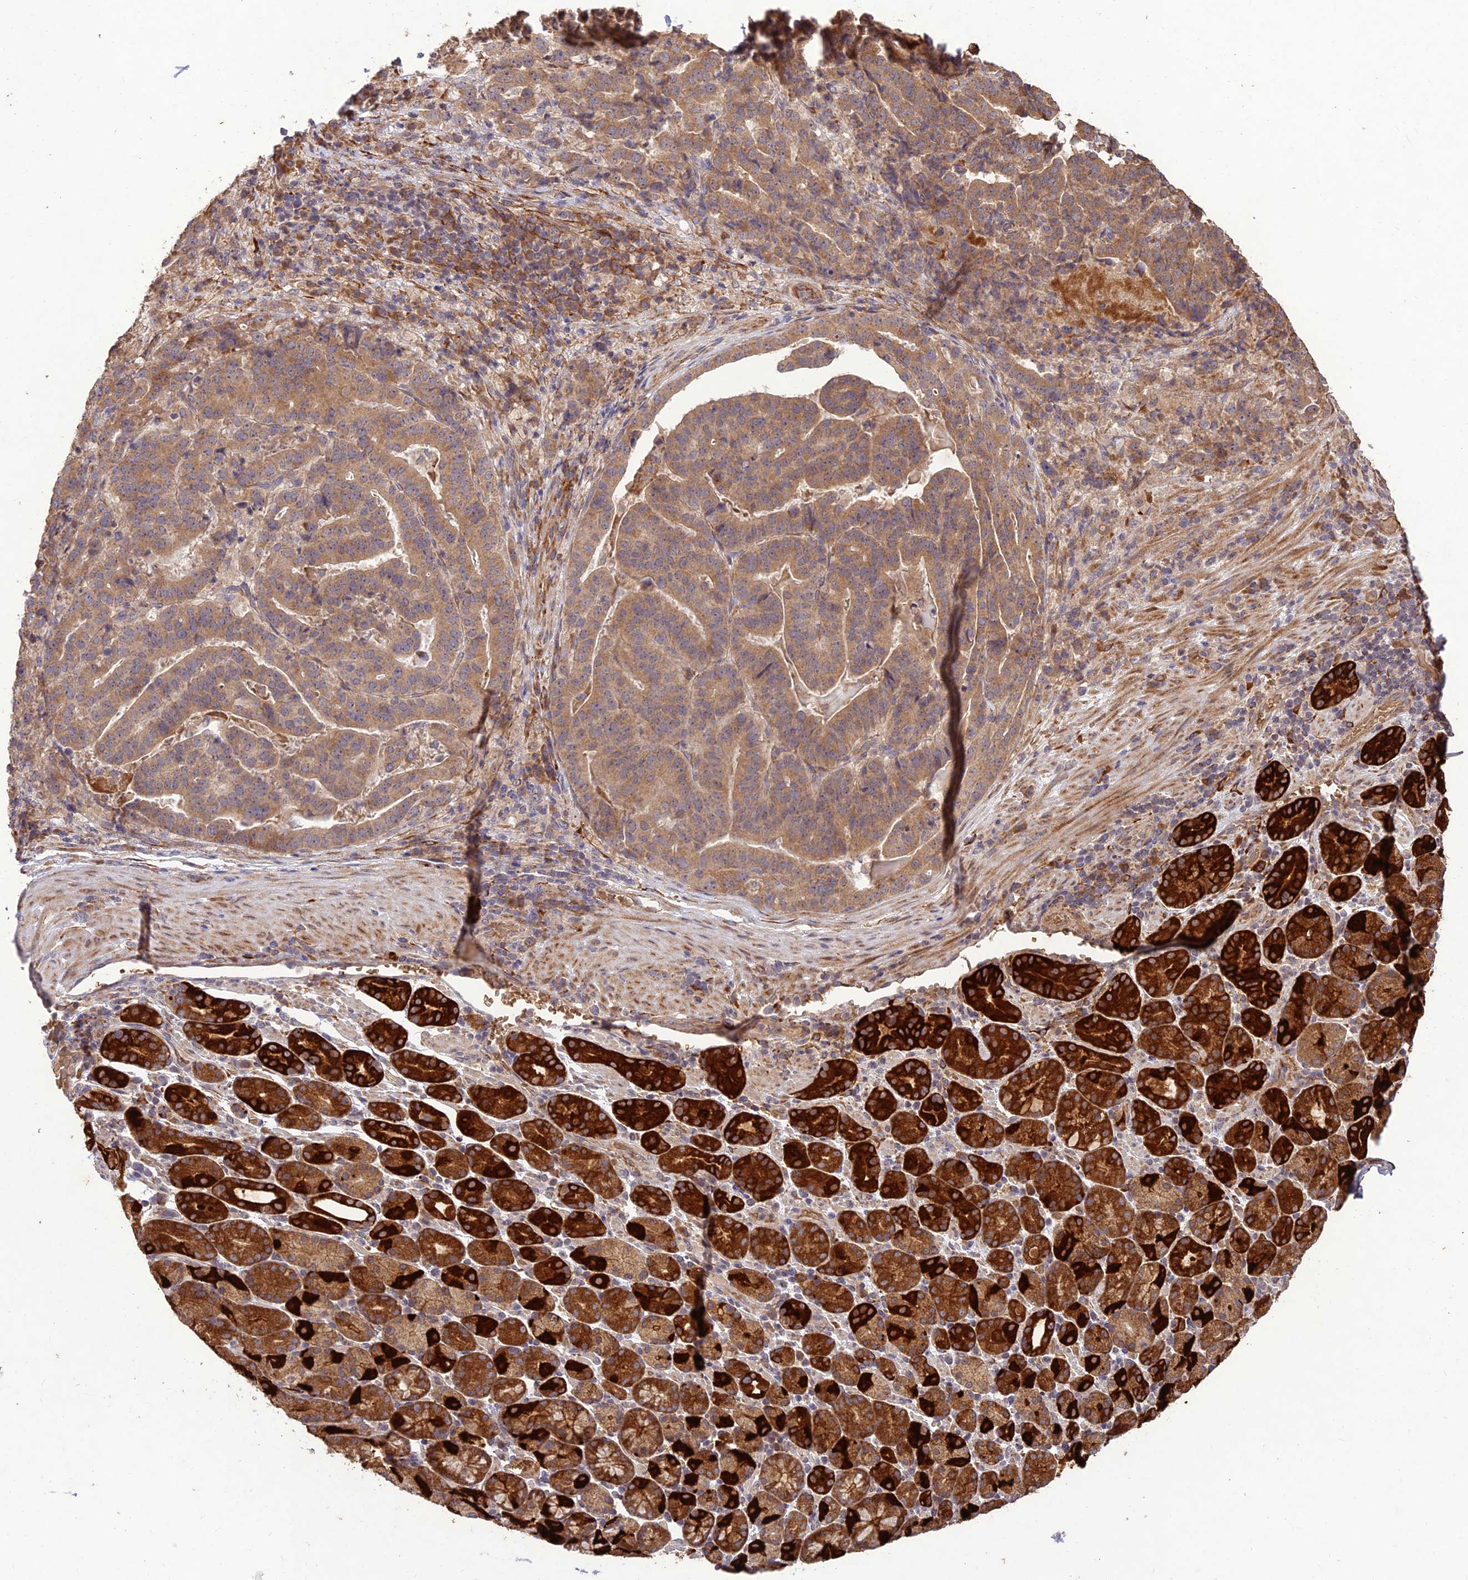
{"staining": {"intensity": "moderate", "quantity": ">75%", "location": "cytoplasmic/membranous"}, "tissue": "stomach cancer", "cell_type": "Tumor cells", "image_type": "cancer", "snomed": [{"axis": "morphology", "description": "Adenocarcinoma, NOS"}, {"axis": "topography", "description": "Stomach"}], "caption": "An image showing moderate cytoplasmic/membranous positivity in approximately >75% of tumor cells in stomach cancer, as visualized by brown immunohistochemical staining.", "gene": "PPP1R11", "patient": {"sex": "male", "age": 48}}